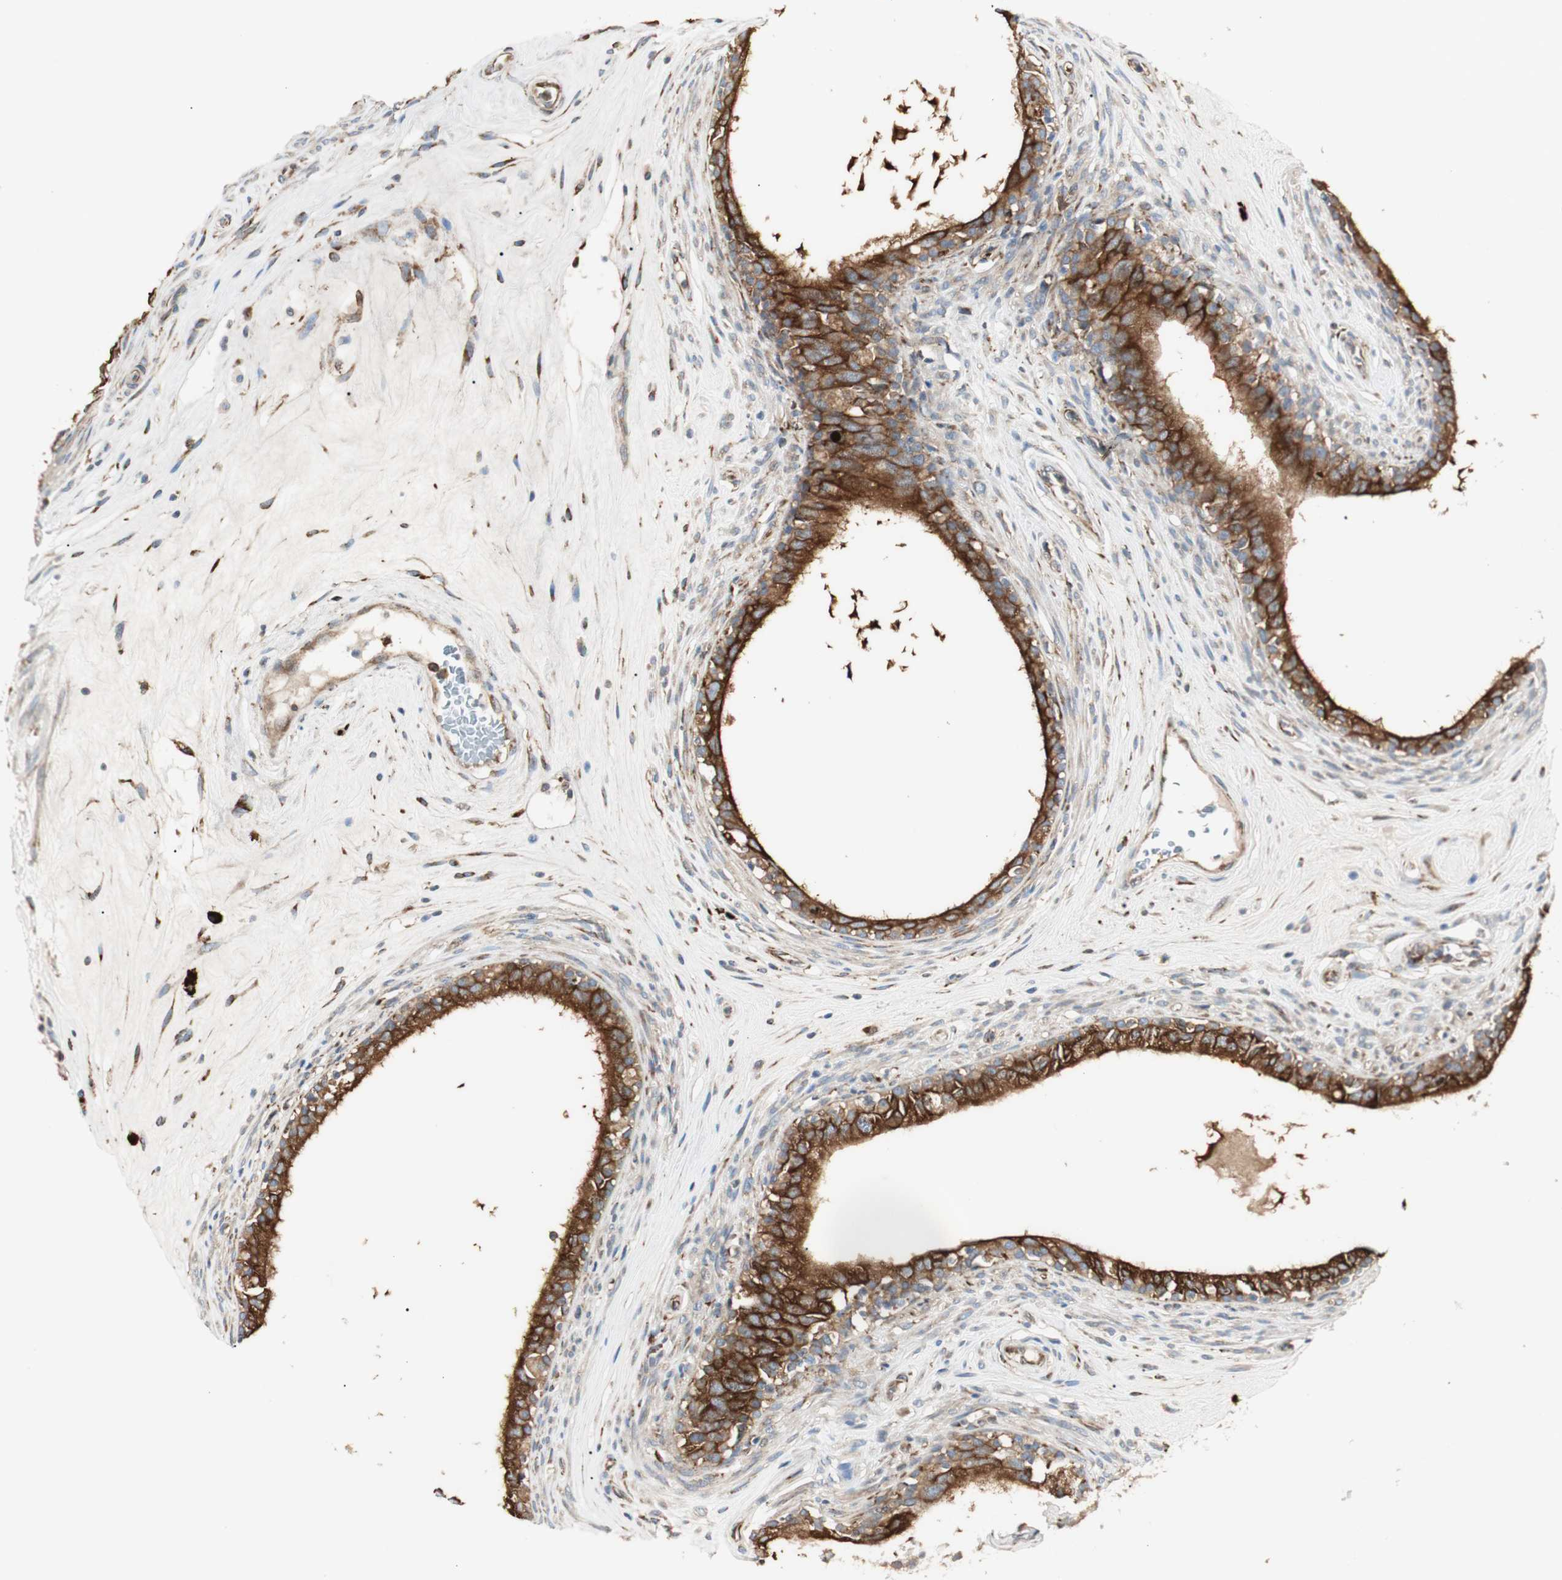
{"staining": {"intensity": "strong", "quantity": ">75%", "location": "cytoplasmic/membranous"}, "tissue": "epididymis", "cell_type": "Glandular cells", "image_type": "normal", "snomed": [{"axis": "morphology", "description": "Normal tissue, NOS"}, {"axis": "morphology", "description": "Inflammation, NOS"}, {"axis": "topography", "description": "Epididymis"}], "caption": "Protein staining of benign epididymis shows strong cytoplasmic/membranous positivity in about >75% of glandular cells. (brown staining indicates protein expression, while blue staining denotes nuclei).", "gene": "HSP90B1", "patient": {"sex": "male", "age": 84}}